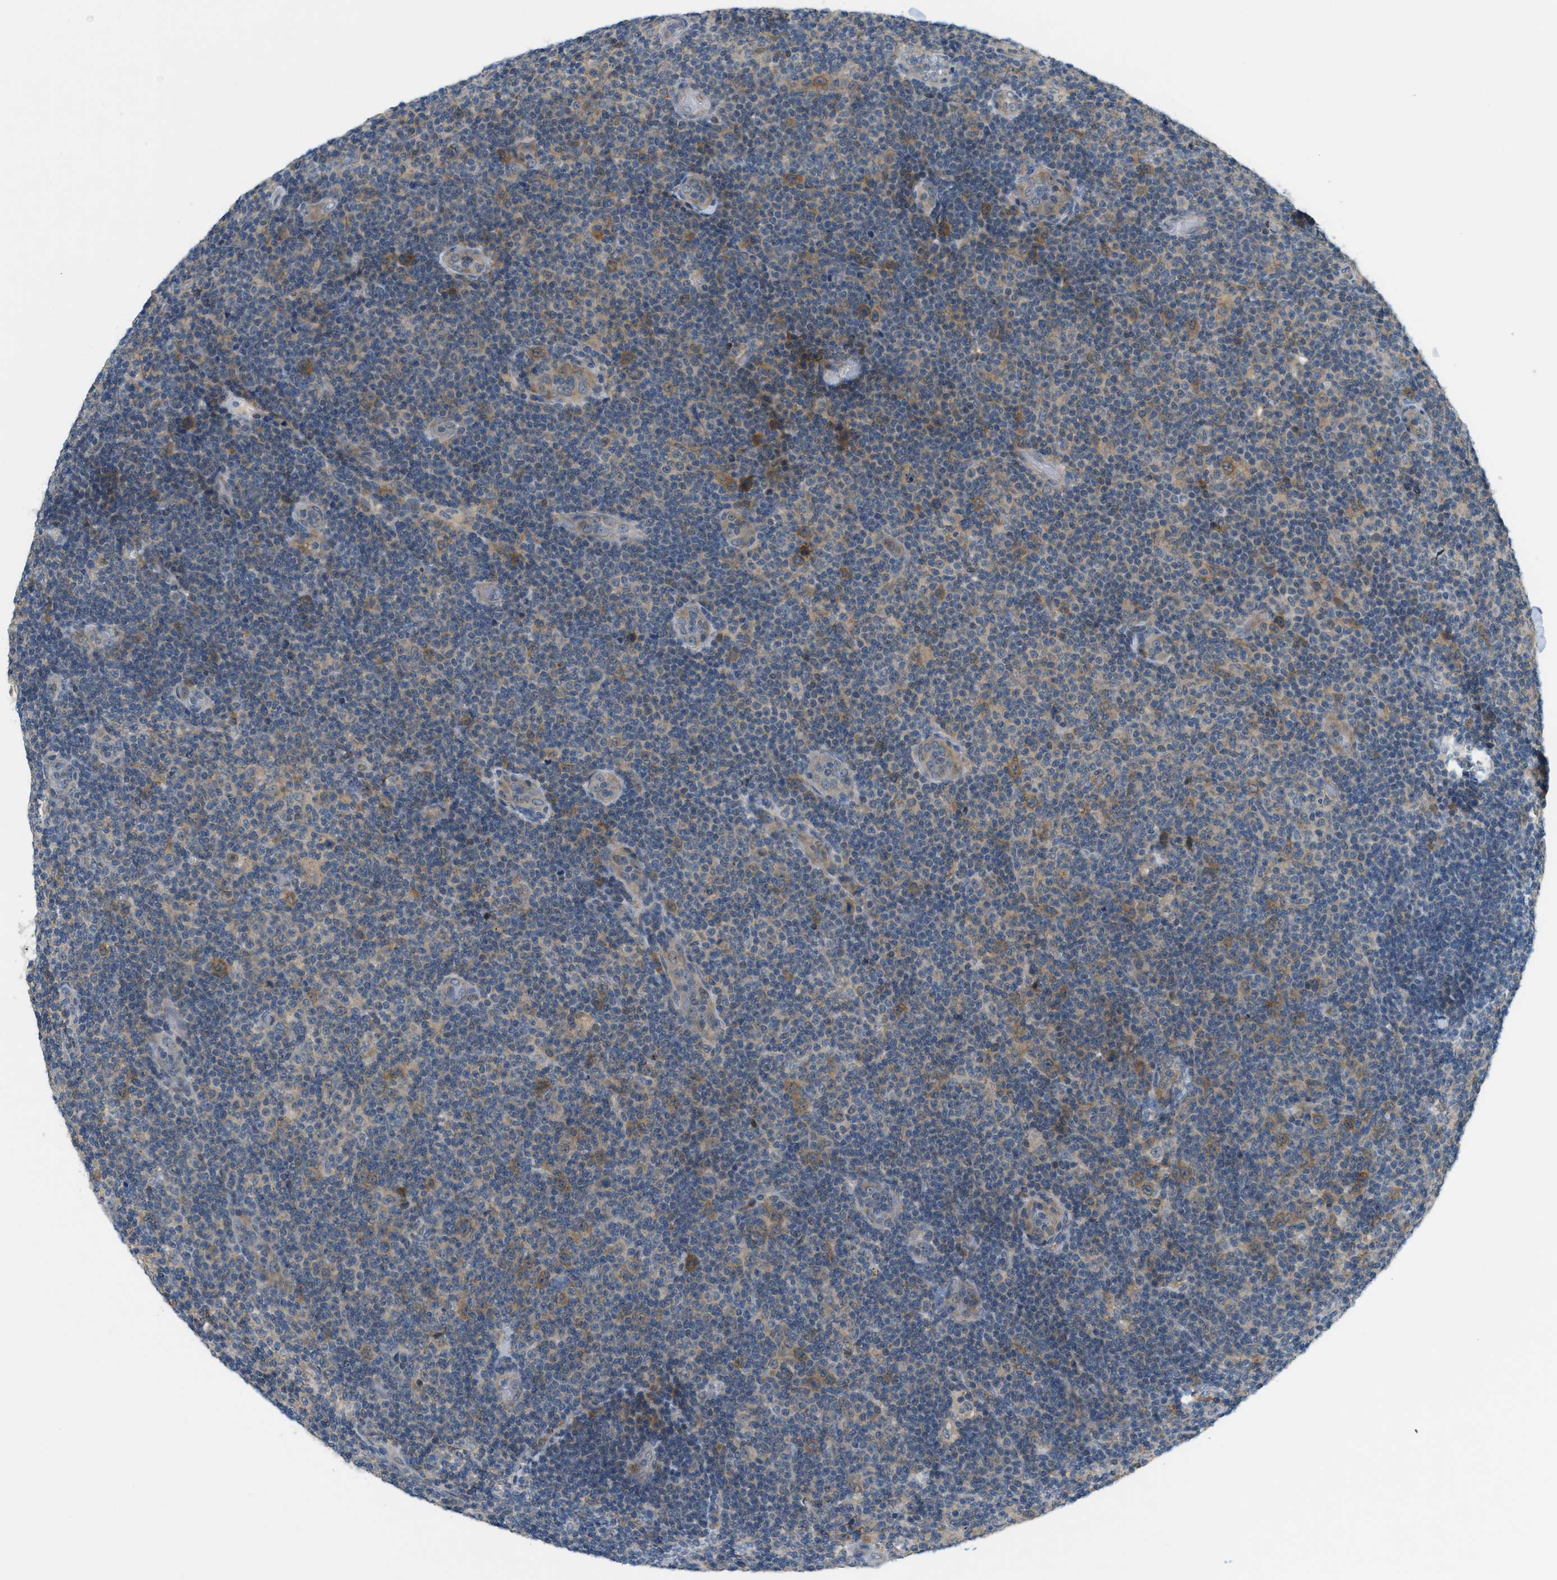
{"staining": {"intensity": "moderate", "quantity": "<25%", "location": "cytoplasmic/membranous"}, "tissue": "lymphoma", "cell_type": "Tumor cells", "image_type": "cancer", "snomed": [{"axis": "morphology", "description": "Malignant lymphoma, non-Hodgkin's type, Low grade"}, {"axis": "topography", "description": "Lymph node"}], "caption": "Tumor cells demonstrate moderate cytoplasmic/membranous staining in about <25% of cells in malignant lymphoma, non-Hodgkin's type (low-grade). The protein is stained brown, and the nuclei are stained in blue (DAB IHC with brightfield microscopy, high magnification).", "gene": "PDCL3", "patient": {"sex": "male", "age": 83}}